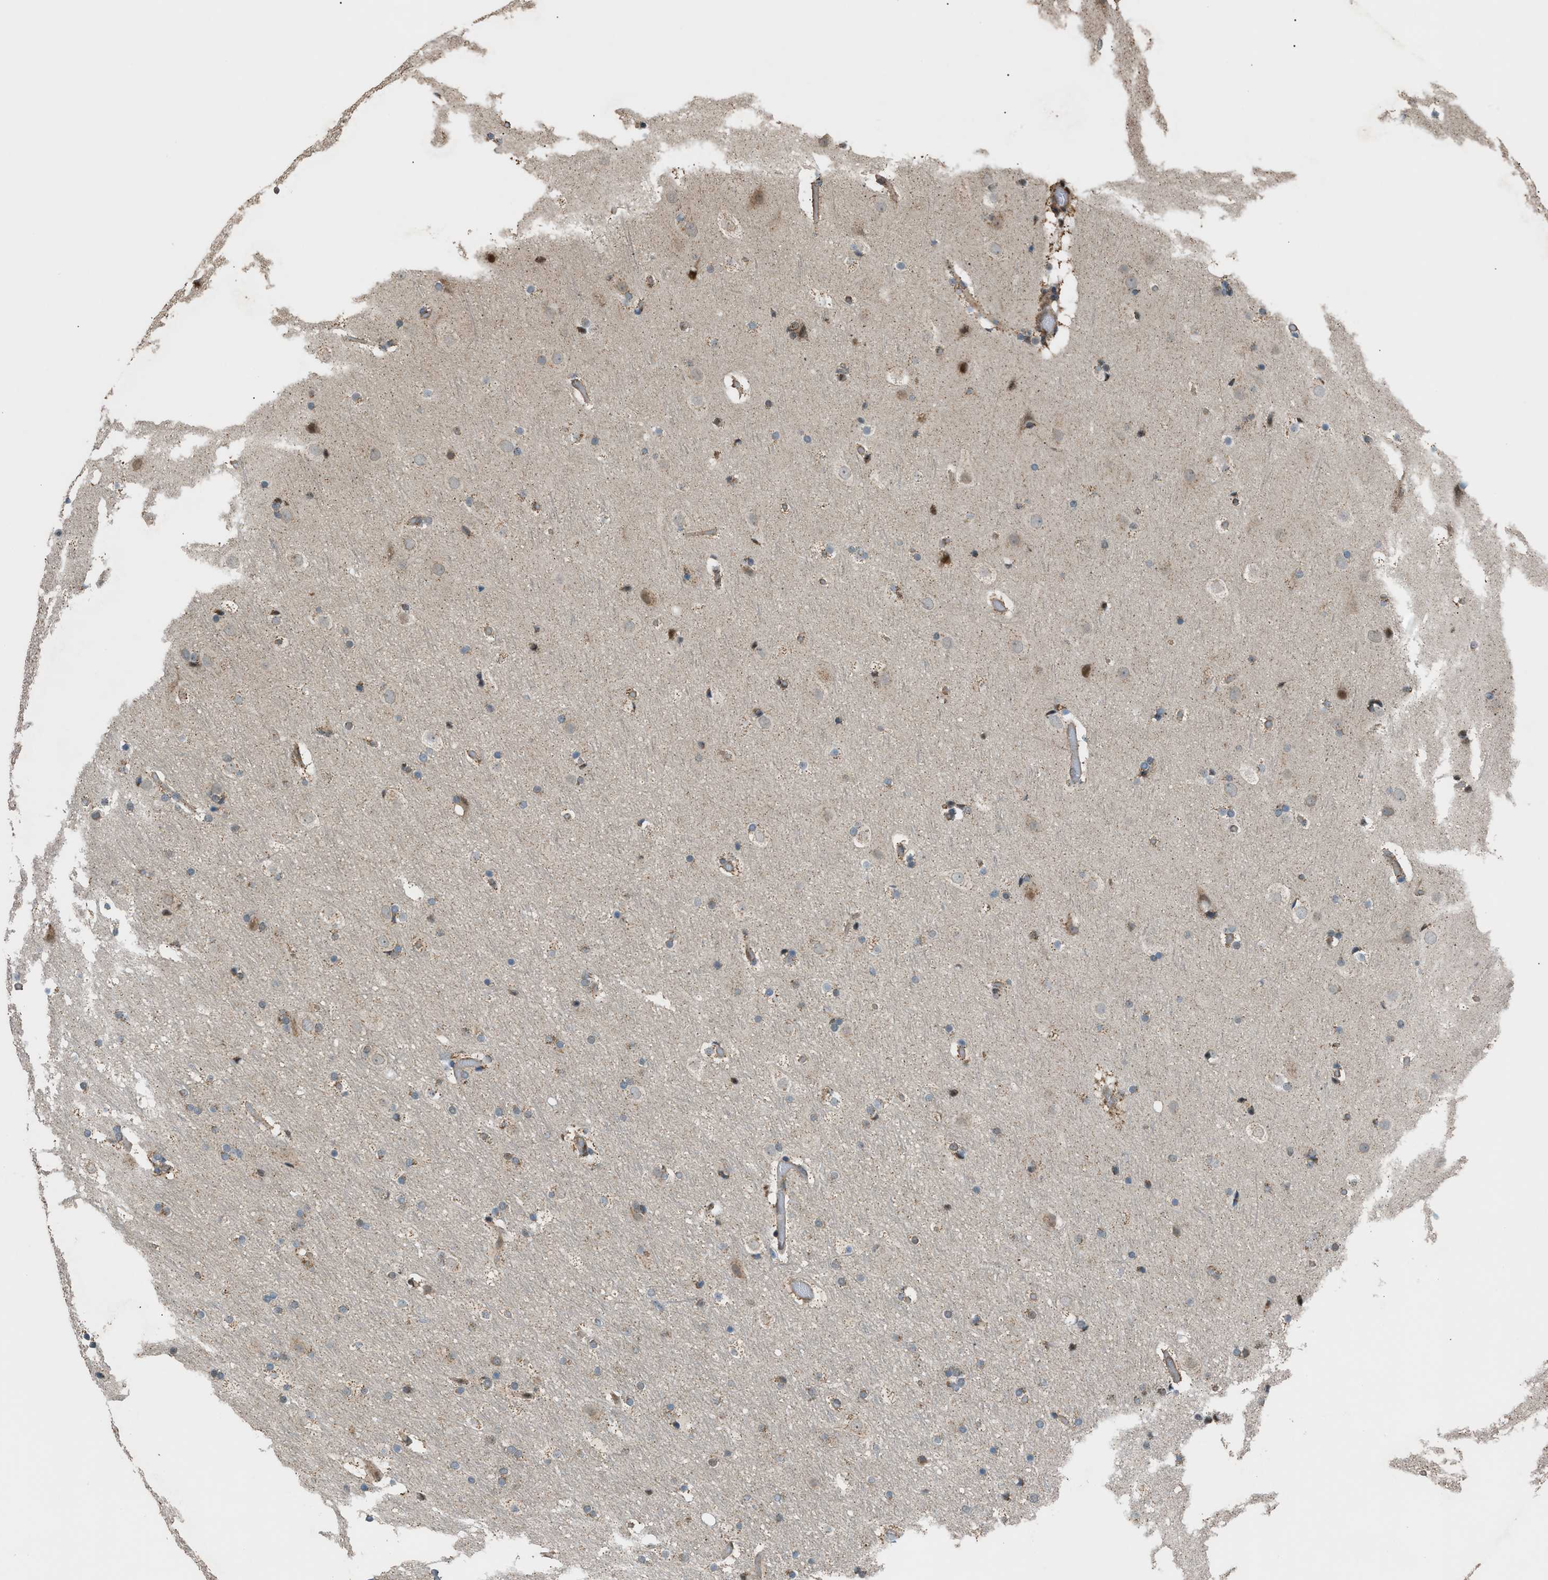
{"staining": {"intensity": "moderate", "quantity": ">75%", "location": "cytoplasmic/membranous"}, "tissue": "cerebral cortex", "cell_type": "Endothelial cells", "image_type": "normal", "snomed": [{"axis": "morphology", "description": "Normal tissue, NOS"}, {"axis": "topography", "description": "Cerebral cortex"}], "caption": "Moderate cytoplasmic/membranous protein expression is appreciated in approximately >75% of endothelial cells in cerebral cortex.", "gene": "CCDC186", "patient": {"sex": "male", "age": 57}}